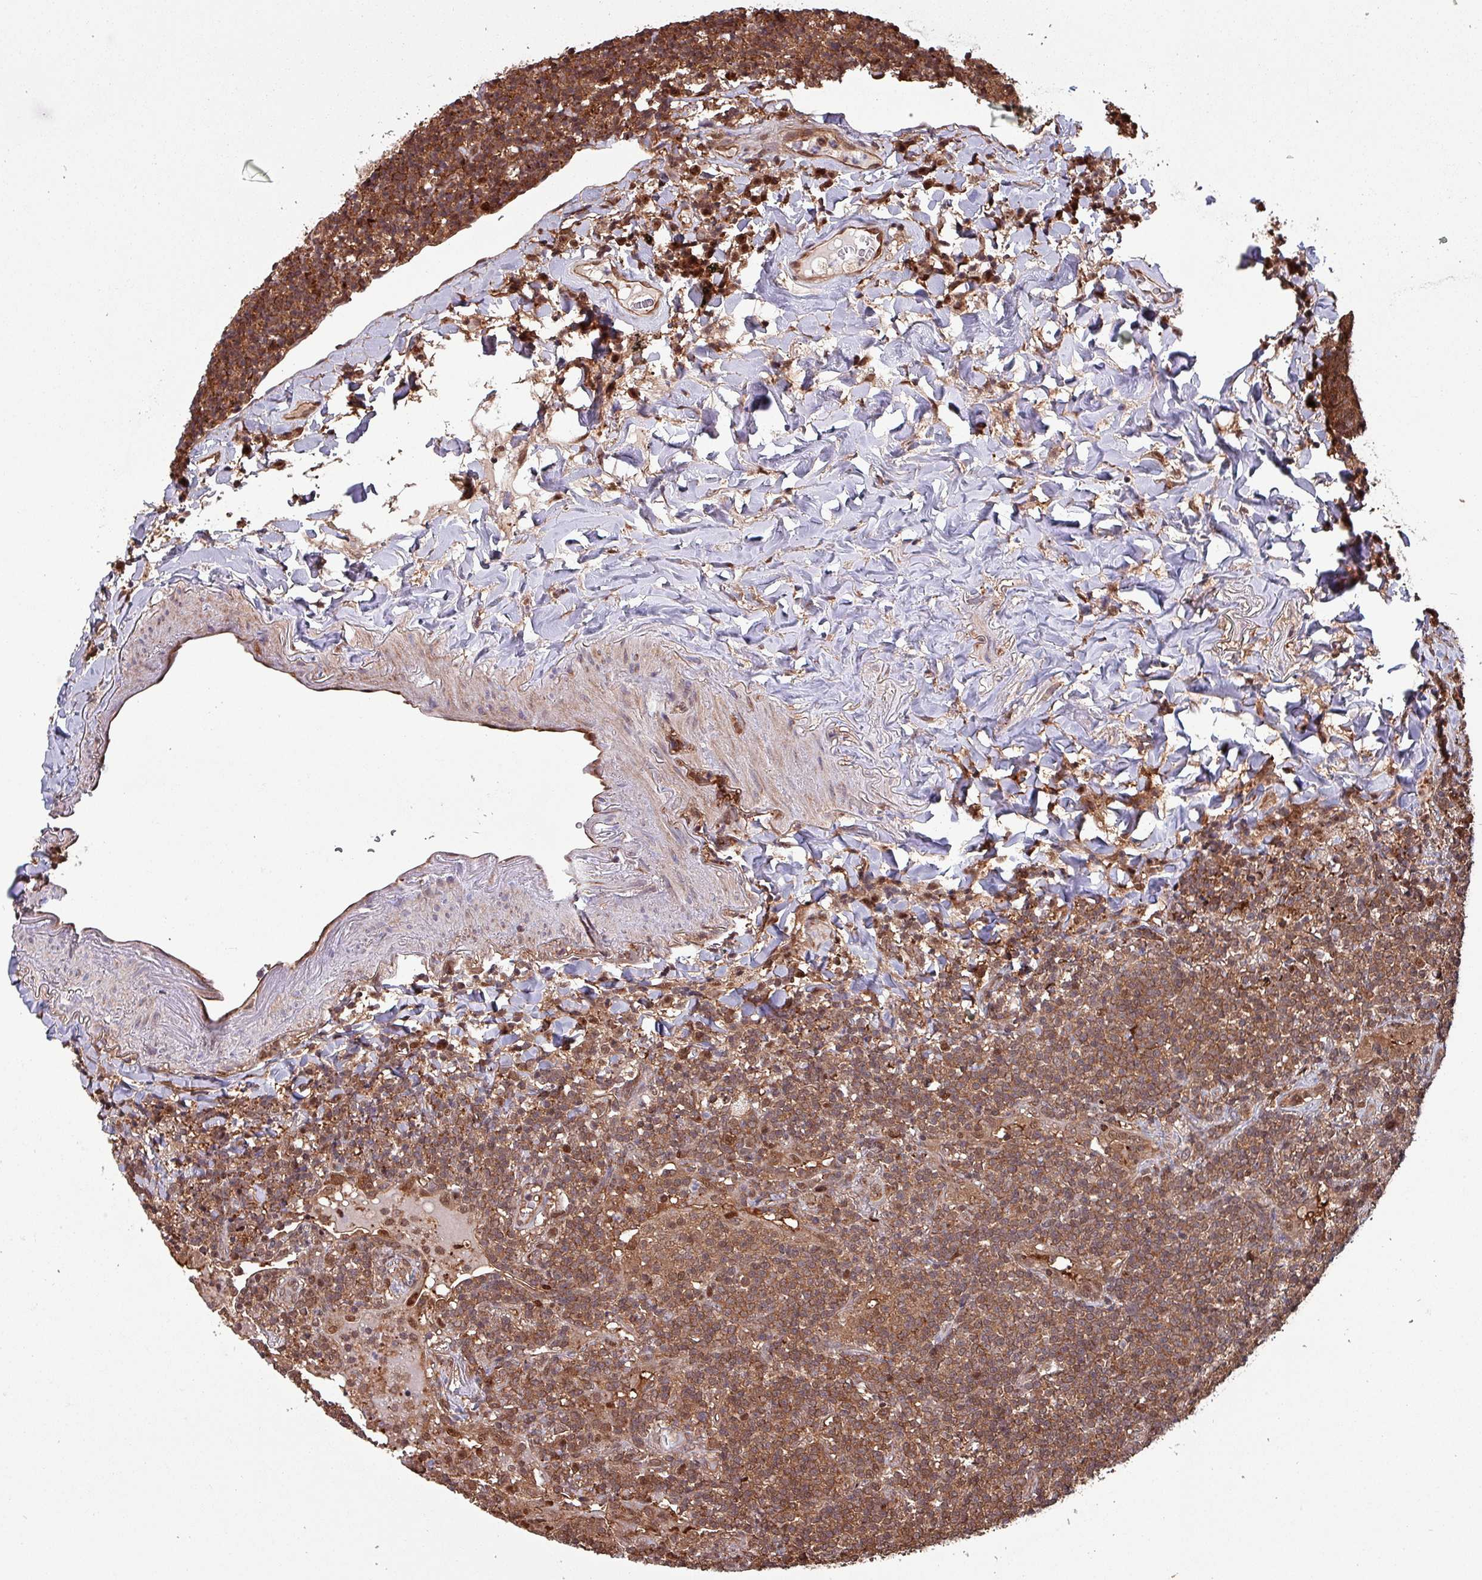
{"staining": {"intensity": "strong", "quantity": ">75%", "location": "cytoplasmic/membranous"}, "tissue": "lymphoma", "cell_type": "Tumor cells", "image_type": "cancer", "snomed": [{"axis": "morphology", "description": "Malignant lymphoma, non-Hodgkin's type, Low grade"}, {"axis": "topography", "description": "Lung"}], "caption": "The histopathology image demonstrates staining of low-grade malignant lymphoma, non-Hodgkin's type, revealing strong cytoplasmic/membranous protein staining (brown color) within tumor cells. The staining was performed using DAB to visualize the protein expression in brown, while the nuclei were stained in blue with hematoxylin (Magnification: 20x).", "gene": "PSMB8", "patient": {"sex": "female", "age": 71}}